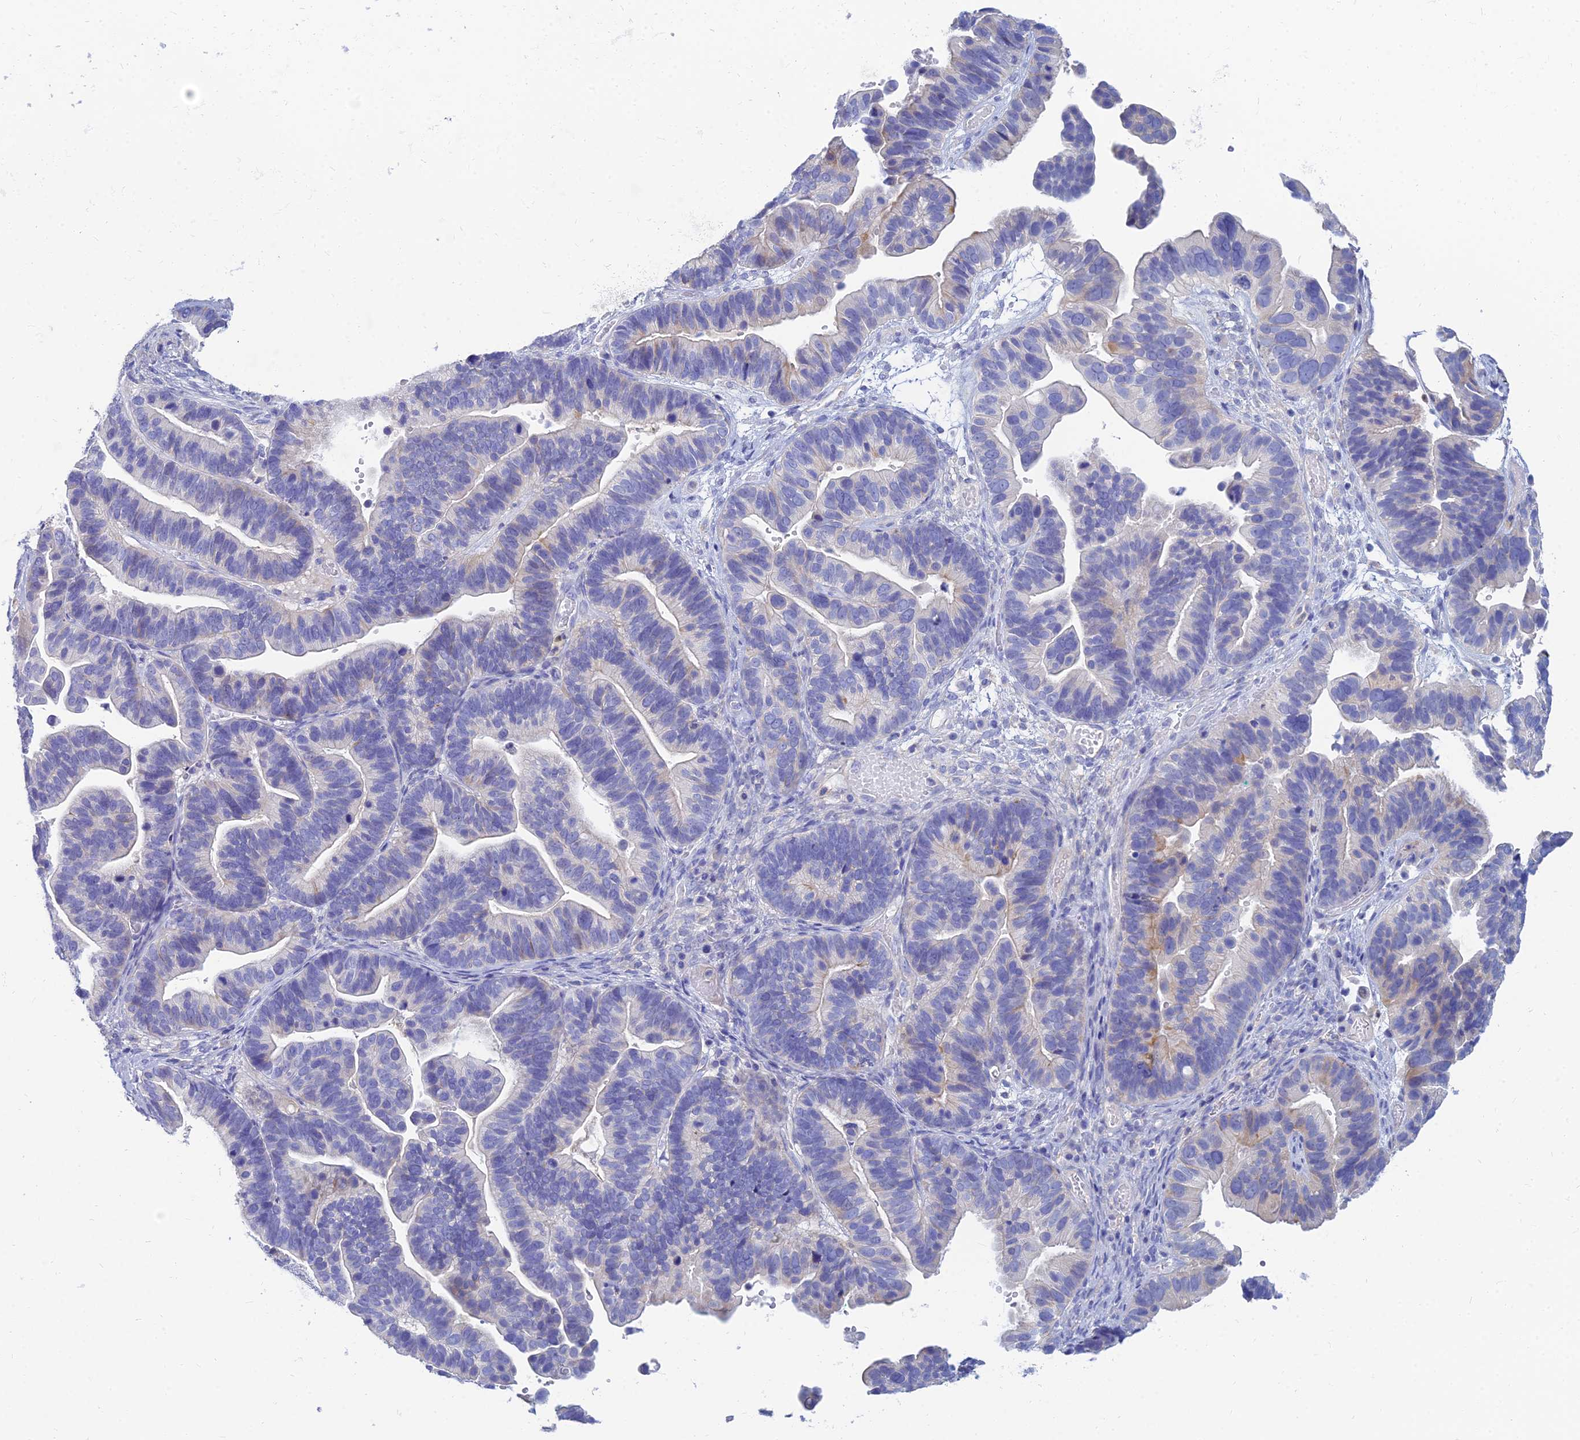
{"staining": {"intensity": "weak", "quantity": "<25%", "location": "cytoplasmic/membranous"}, "tissue": "ovarian cancer", "cell_type": "Tumor cells", "image_type": "cancer", "snomed": [{"axis": "morphology", "description": "Cystadenocarcinoma, serous, NOS"}, {"axis": "topography", "description": "Ovary"}], "caption": "The image demonstrates no staining of tumor cells in ovarian serous cystadenocarcinoma.", "gene": "ZNF552", "patient": {"sex": "female", "age": 56}}